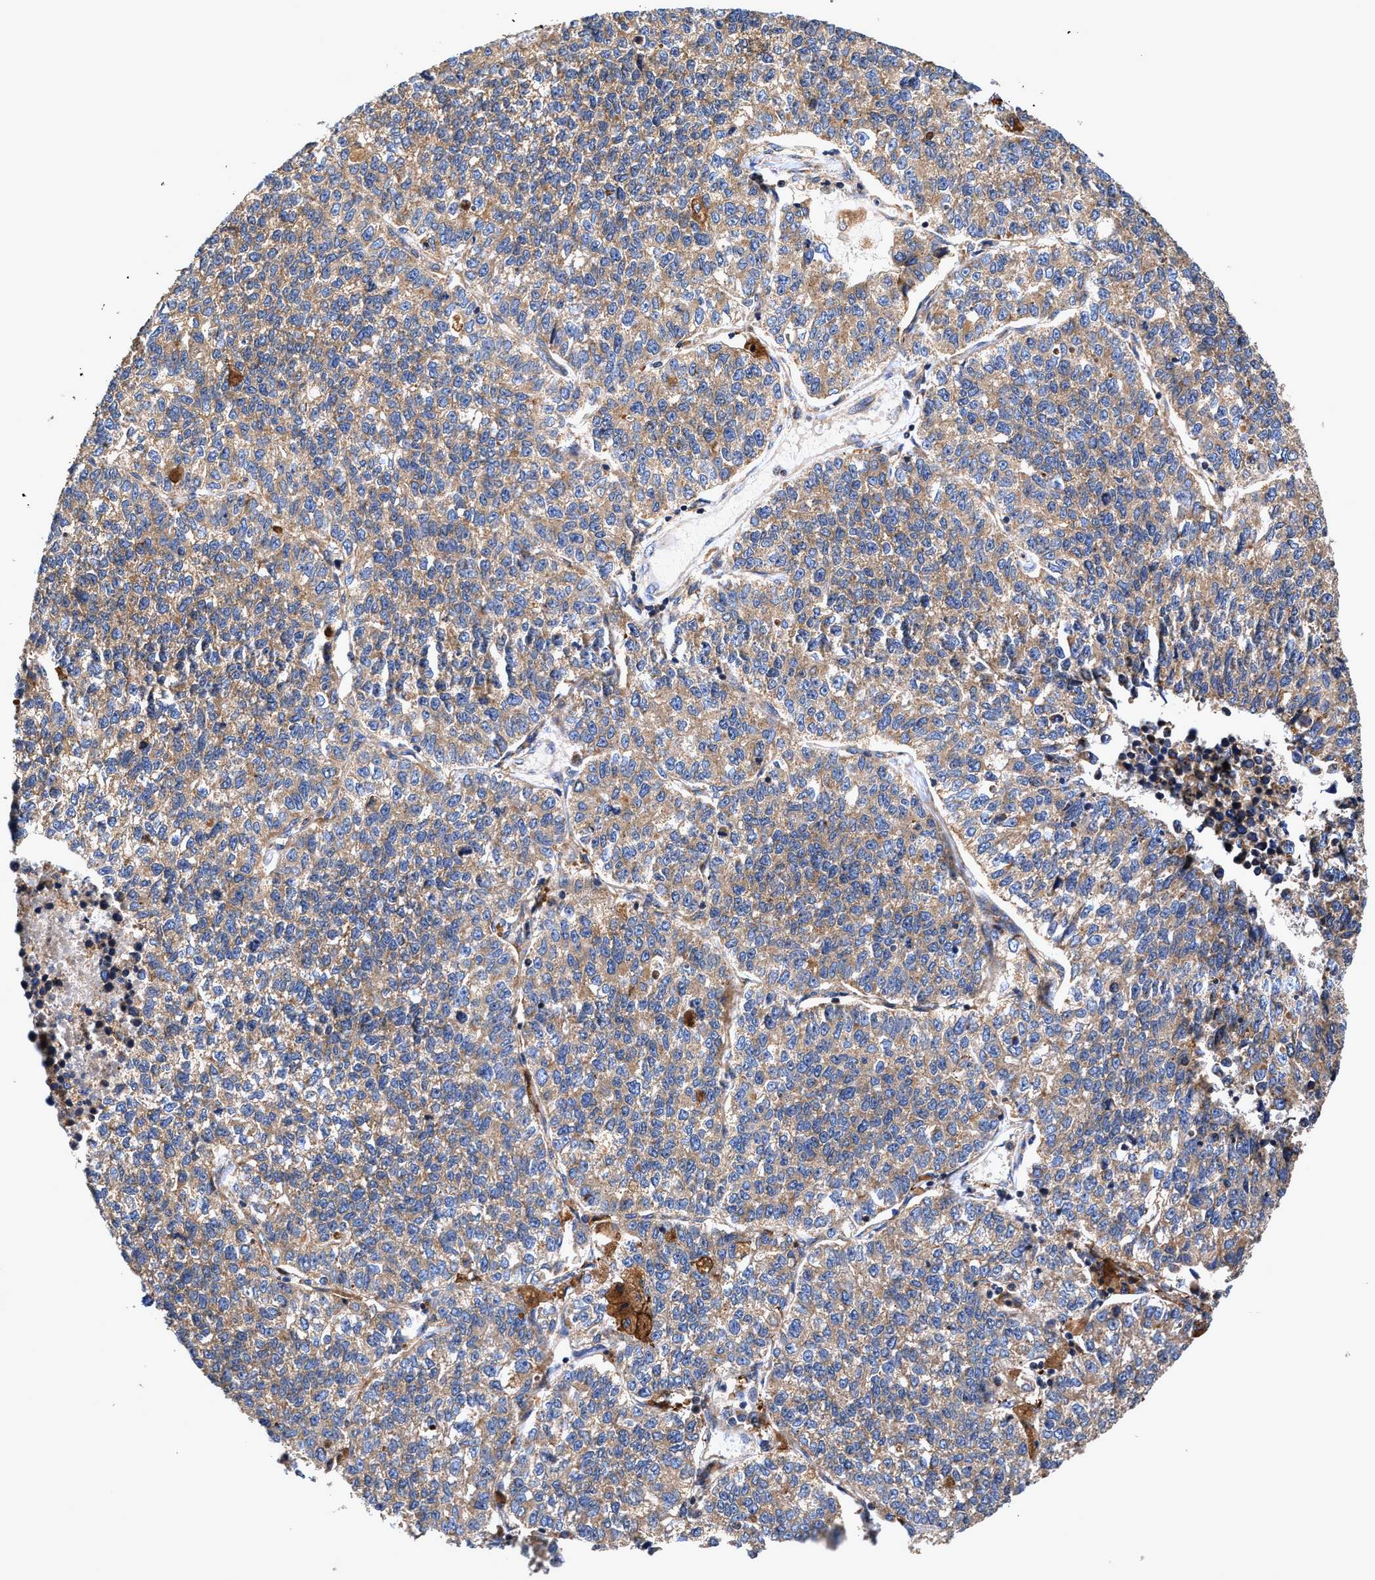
{"staining": {"intensity": "moderate", "quantity": ">75%", "location": "cytoplasmic/membranous"}, "tissue": "lung cancer", "cell_type": "Tumor cells", "image_type": "cancer", "snomed": [{"axis": "morphology", "description": "Adenocarcinoma, NOS"}, {"axis": "topography", "description": "Lung"}], "caption": "The image displays a brown stain indicating the presence of a protein in the cytoplasmic/membranous of tumor cells in lung adenocarcinoma.", "gene": "EFNA4", "patient": {"sex": "male", "age": 49}}